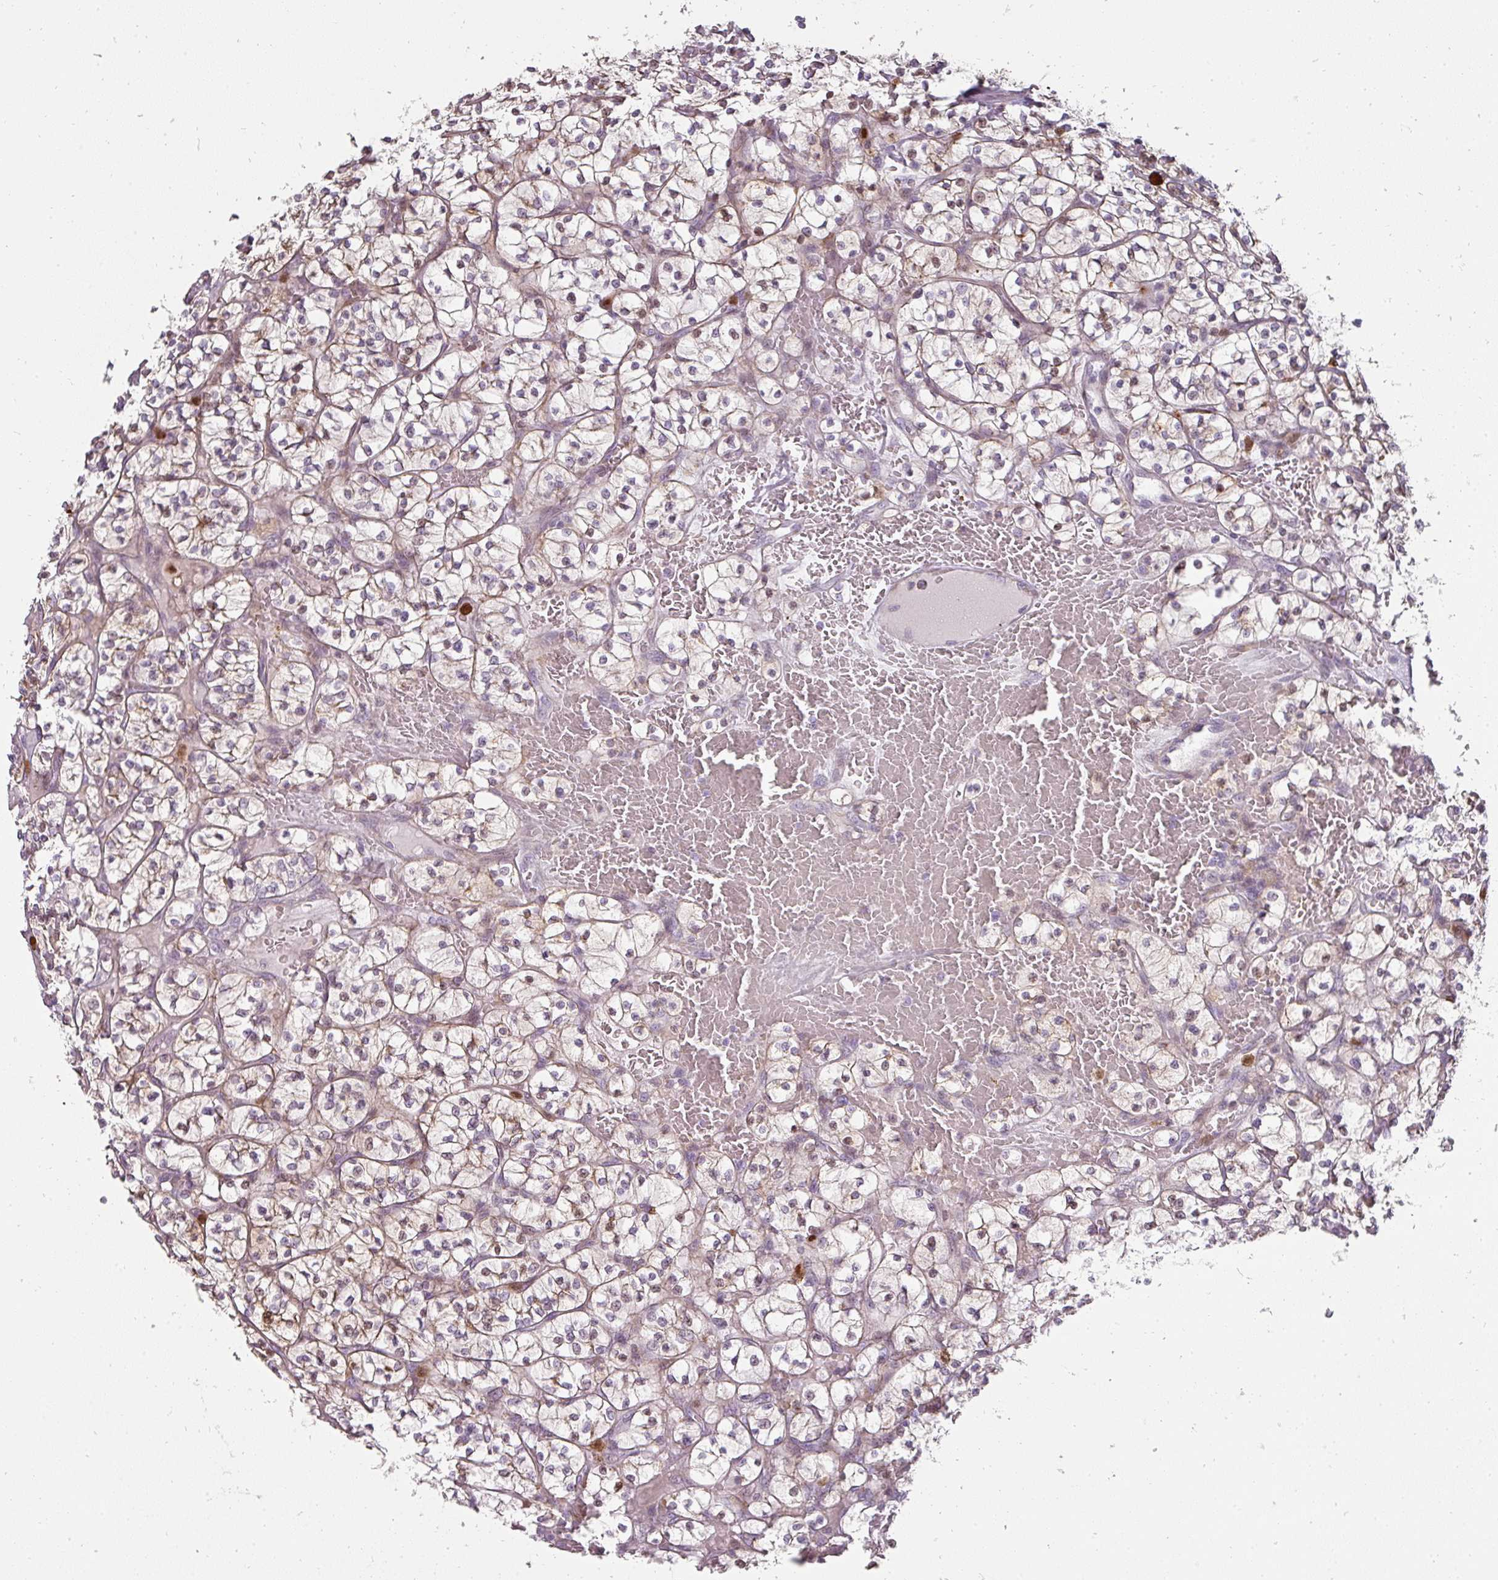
{"staining": {"intensity": "weak", "quantity": "25%-75%", "location": "cytoplasmic/membranous,nuclear"}, "tissue": "renal cancer", "cell_type": "Tumor cells", "image_type": "cancer", "snomed": [{"axis": "morphology", "description": "Adenocarcinoma, NOS"}, {"axis": "topography", "description": "Kidney"}], "caption": "This is a histology image of IHC staining of renal adenocarcinoma, which shows weak staining in the cytoplasmic/membranous and nuclear of tumor cells.", "gene": "BIK", "patient": {"sex": "female", "age": 64}}